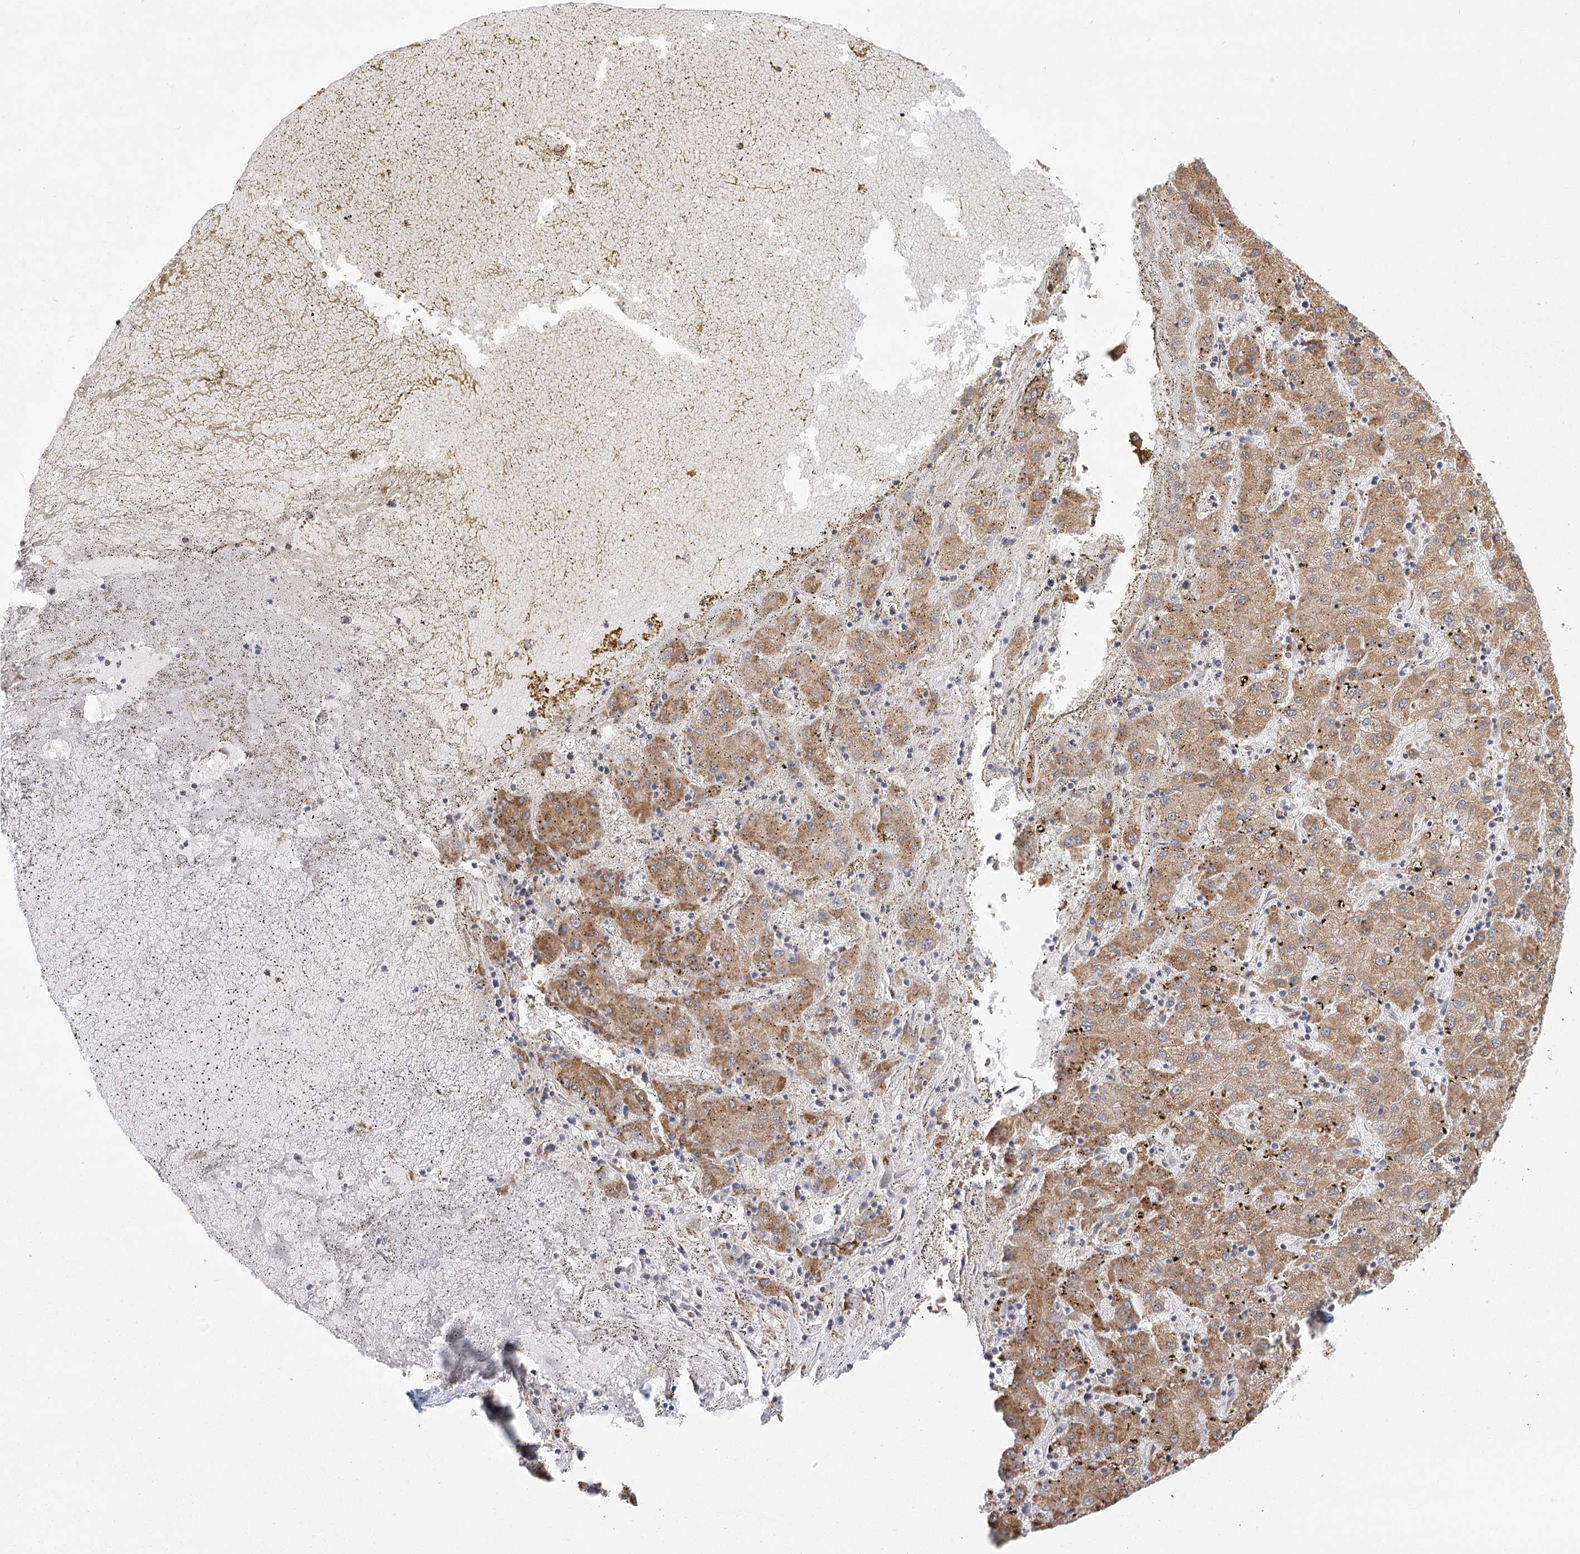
{"staining": {"intensity": "moderate", "quantity": ">75%", "location": "cytoplasmic/membranous"}, "tissue": "liver cancer", "cell_type": "Tumor cells", "image_type": "cancer", "snomed": [{"axis": "morphology", "description": "Carcinoma, Hepatocellular, NOS"}, {"axis": "topography", "description": "Liver"}], "caption": "IHC micrograph of neoplastic tissue: human liver cancer stained using IHC exhibits medium levels of moderate protein expression localized specifically in the cytoplasmic/membranous of tumor cells, appearing as a cytoplasmic/membranous brown color.", "gene": "LACTB", "patient": {"sex": "male", "age": 72}}